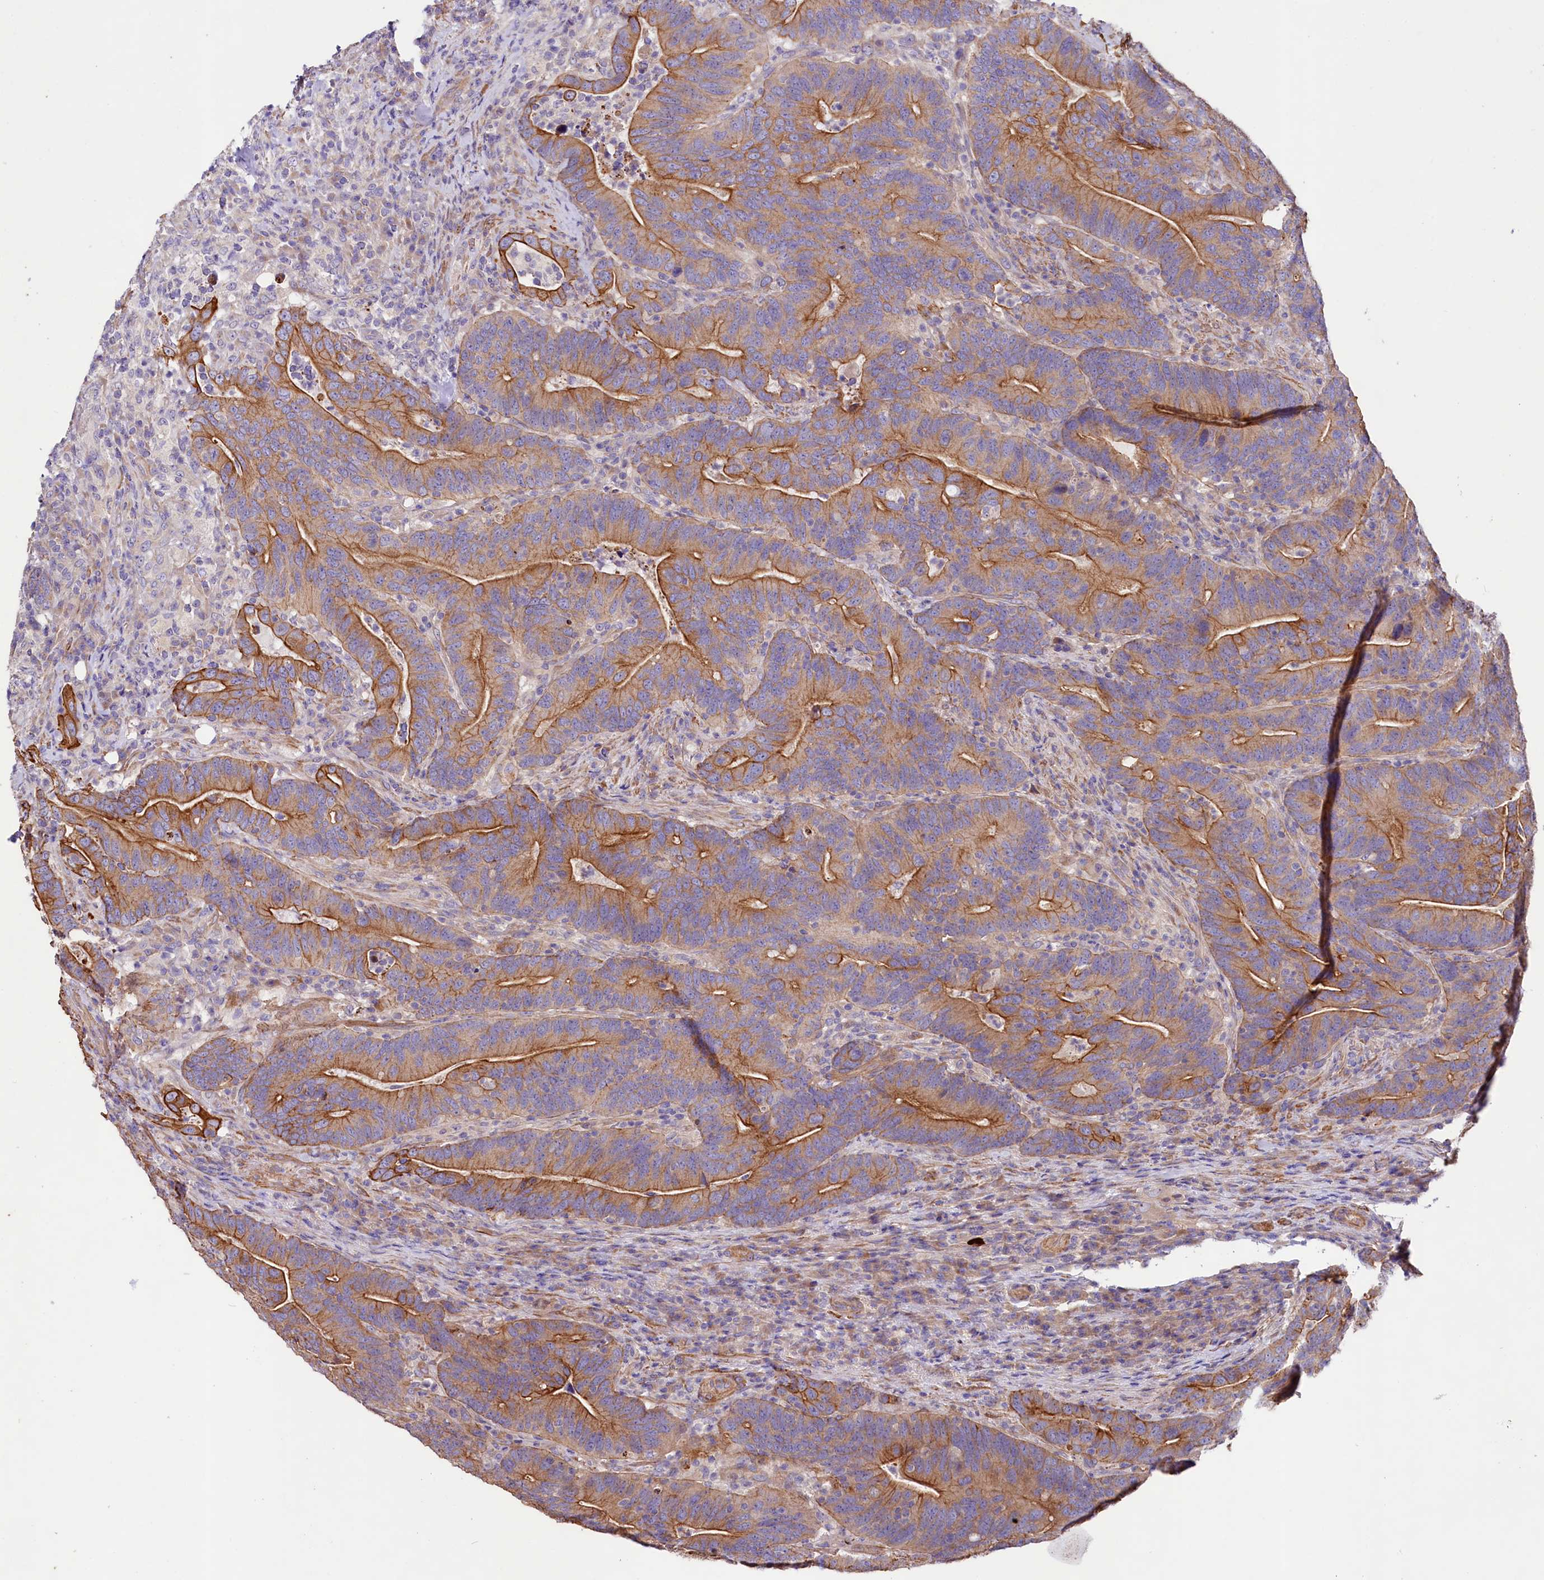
{"staining": {"intensity": "moderate", "quantity": ">75%", "location": "cytoplasmic/membranous"}, "tissue": "colorectal cancer", "cell_type": "Tumor cells", "image_type": "cancer", "snomed": [{"axis": "morphology", "description": "Adenocarcinoma, NOS"}, {"axis": "topography", "description": "Colon"}], "caption": "A brown stain shows moderate cytoplasmic/membranous positivity of a protein in adenocarcinoma (colorectal) tumor cells.", "gene": "VPS11", "patient": {"sex": "female", "age": 66}}